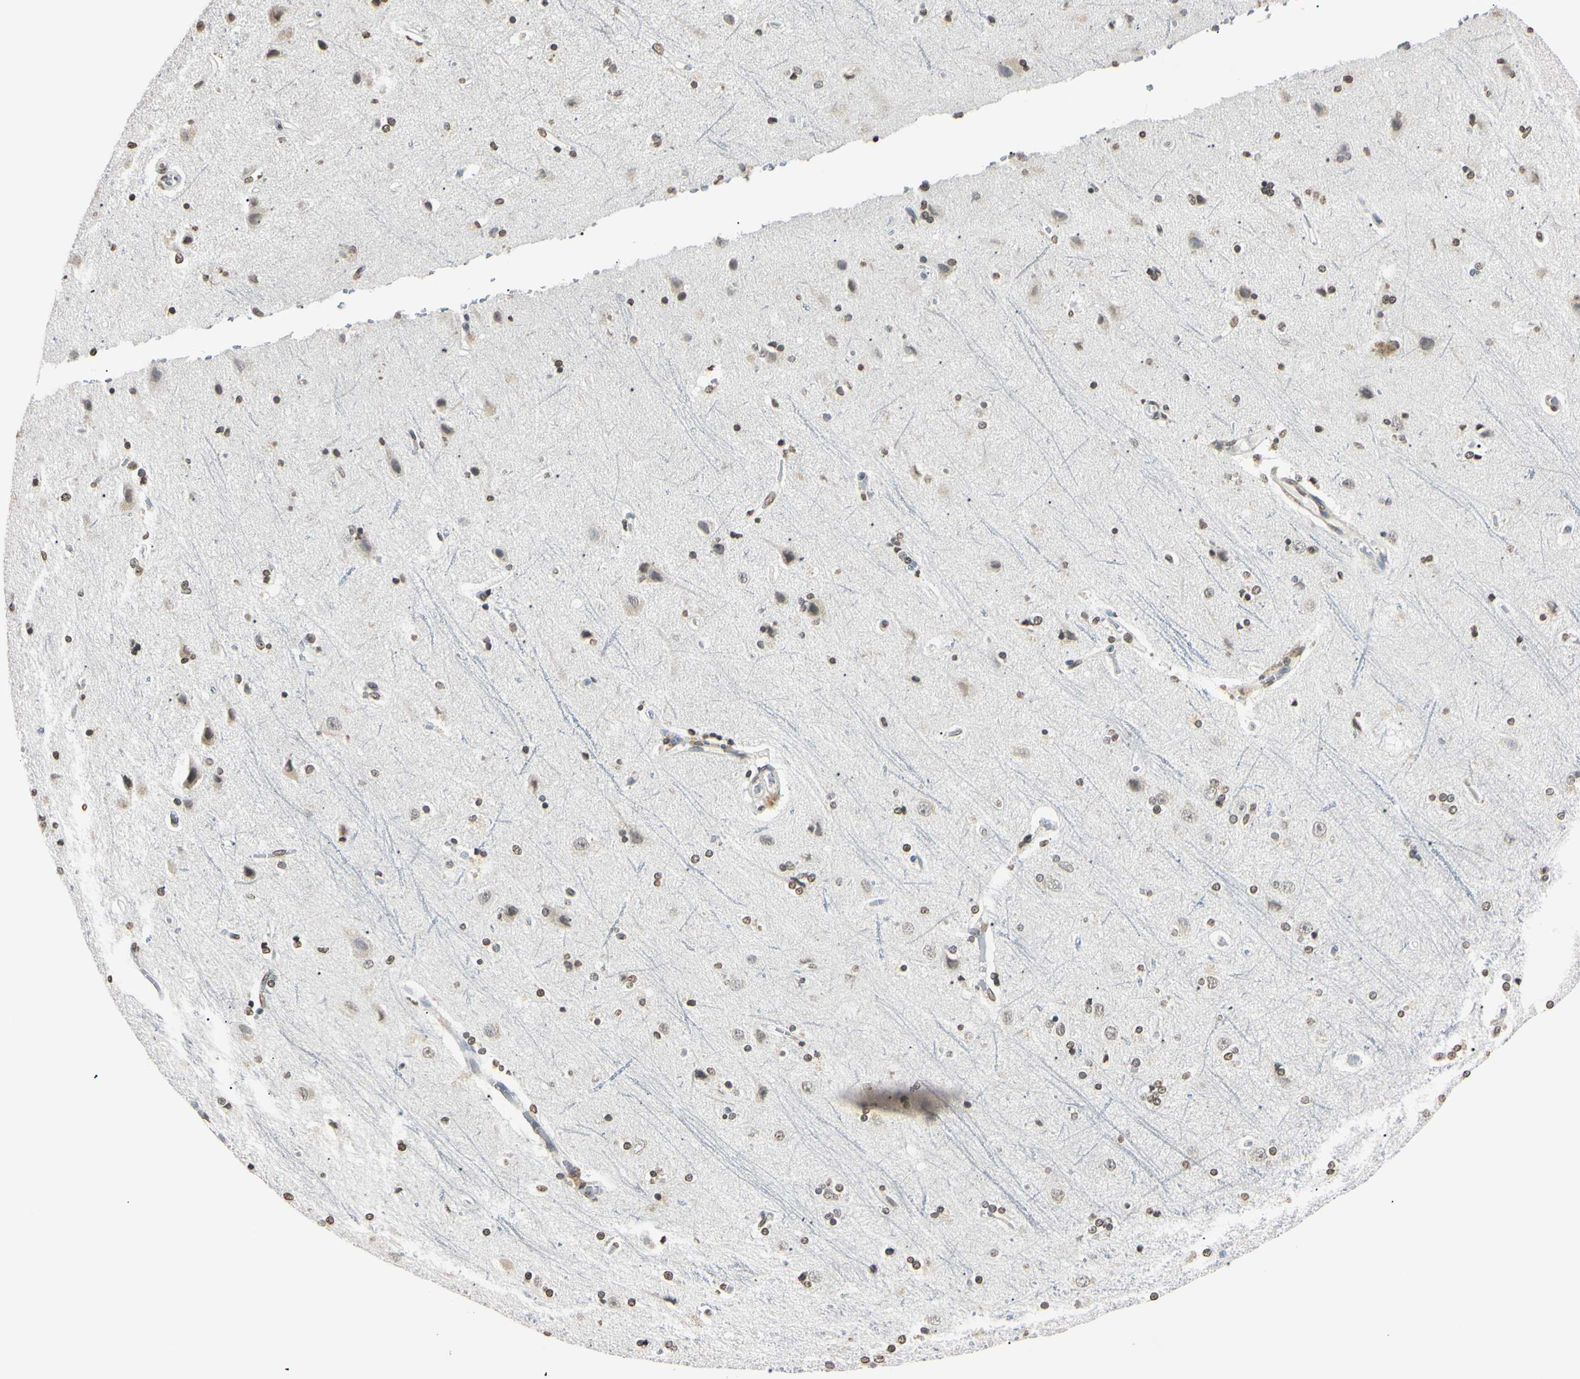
{"staining": {"intensity": "weak", "quantity": "<25%", "location": "cytoplasmic/membranous"}, "tissue": "cerebral cortex", "cell_type": "Endothelial cells", "image_type": "normal", "snomed": [{"axis": "morphology", "description": "Normal tissue, NOS"}, {"axis": "topography", "description": "Cerebral cortex"}], "caption": "The micrograph displays no staining of endothelial cells in benign cerebral cortex.", "gene": "CDC45", "patient": {"sex": "female", "age": 54}}